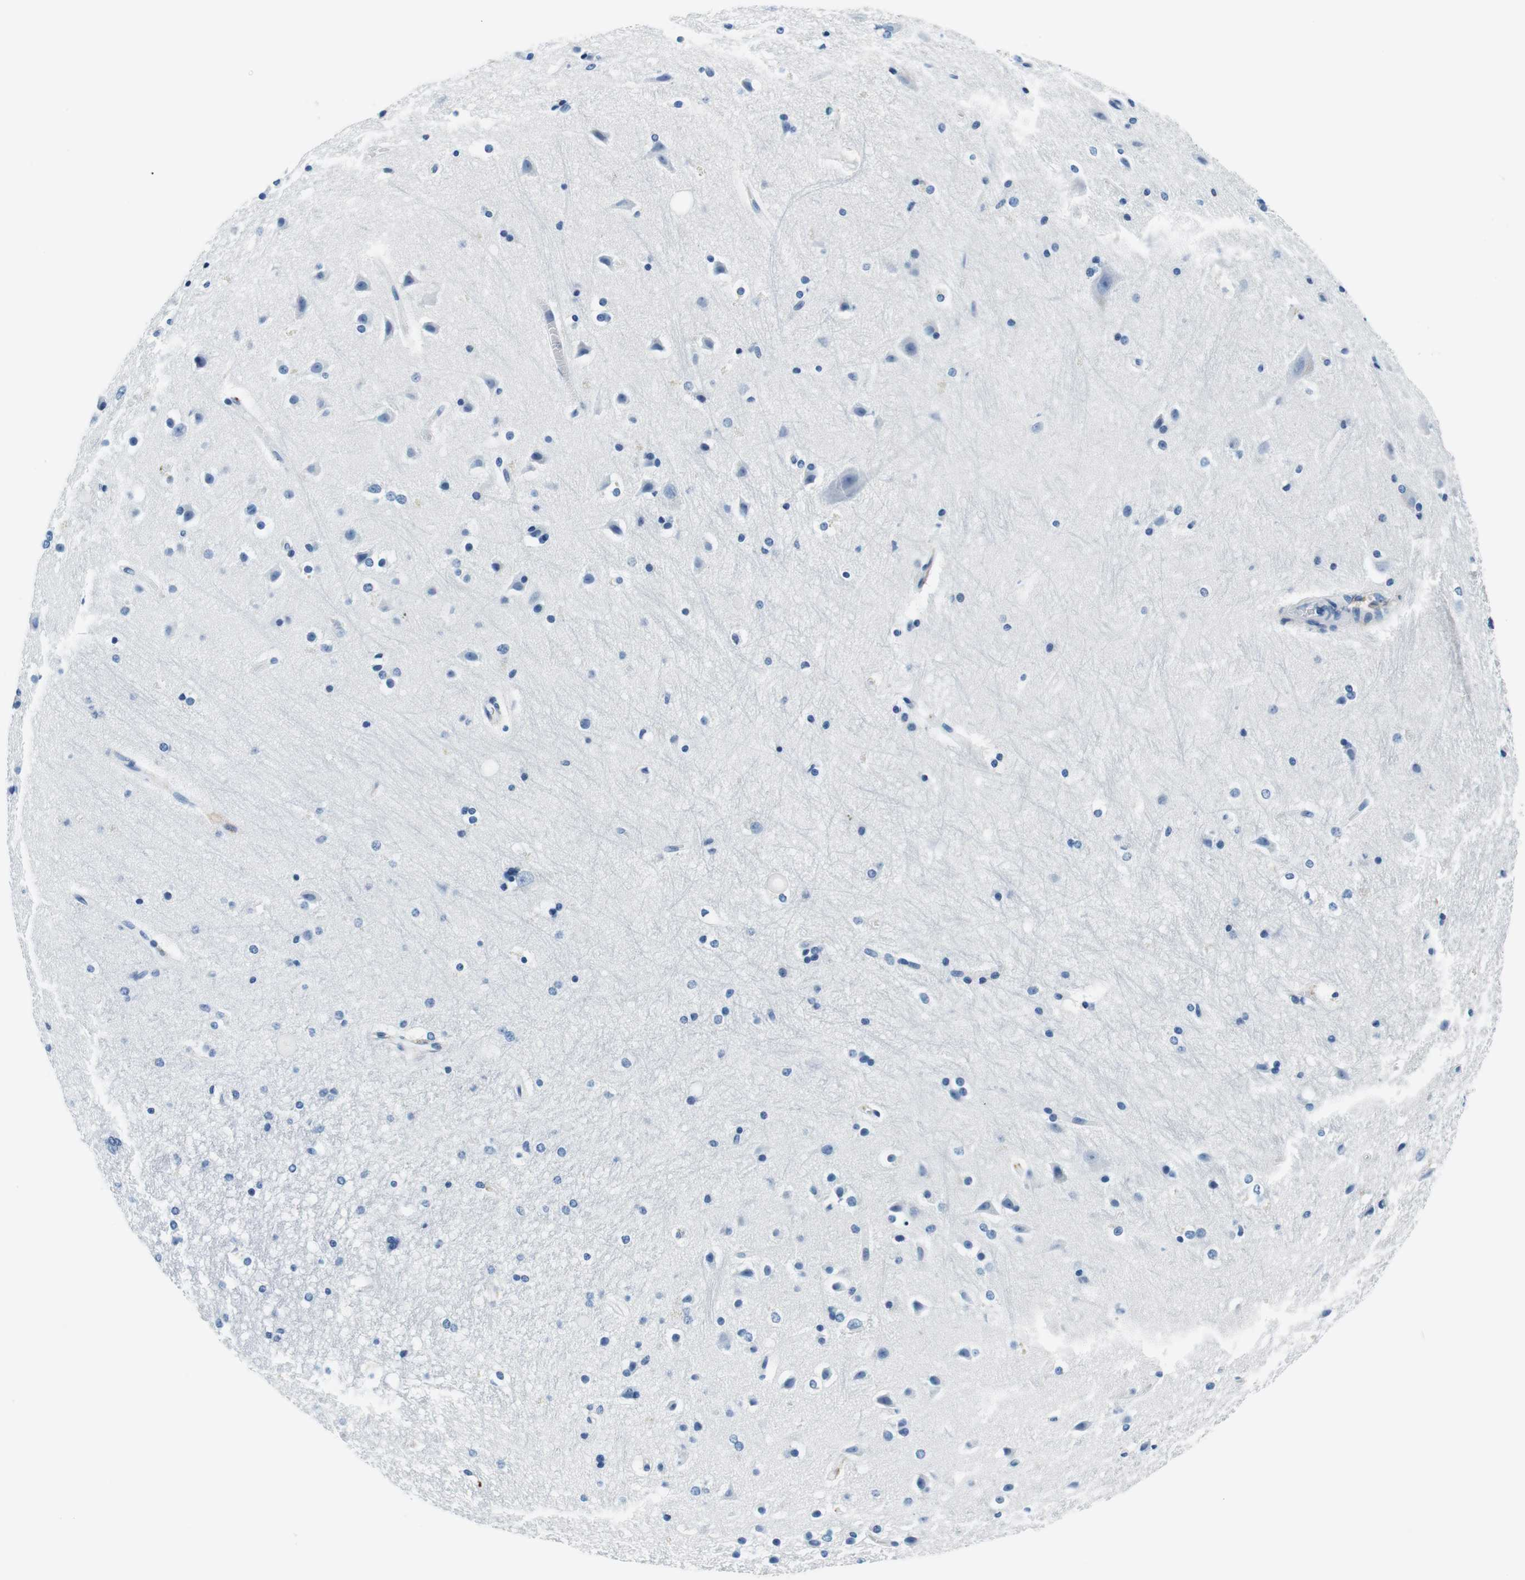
{"staining": {"intensity": "negative", "quantity": "none", "location": "none"}, "tissue": "hippocampus", "cell_type": "Glial cells", "image_type": "normal", "snomed": [{"axis": "morphology", "description": "Normal tissue, NOS"}, {"axis": "topography", "description": "Hippocampus"}], "caption": "This is an immunohistochemistry micrograph of unremarkable hippocampus. There is no staining in glial cells.", "gene": "HLA", "patient": {"sex": "female", "age": 19}}